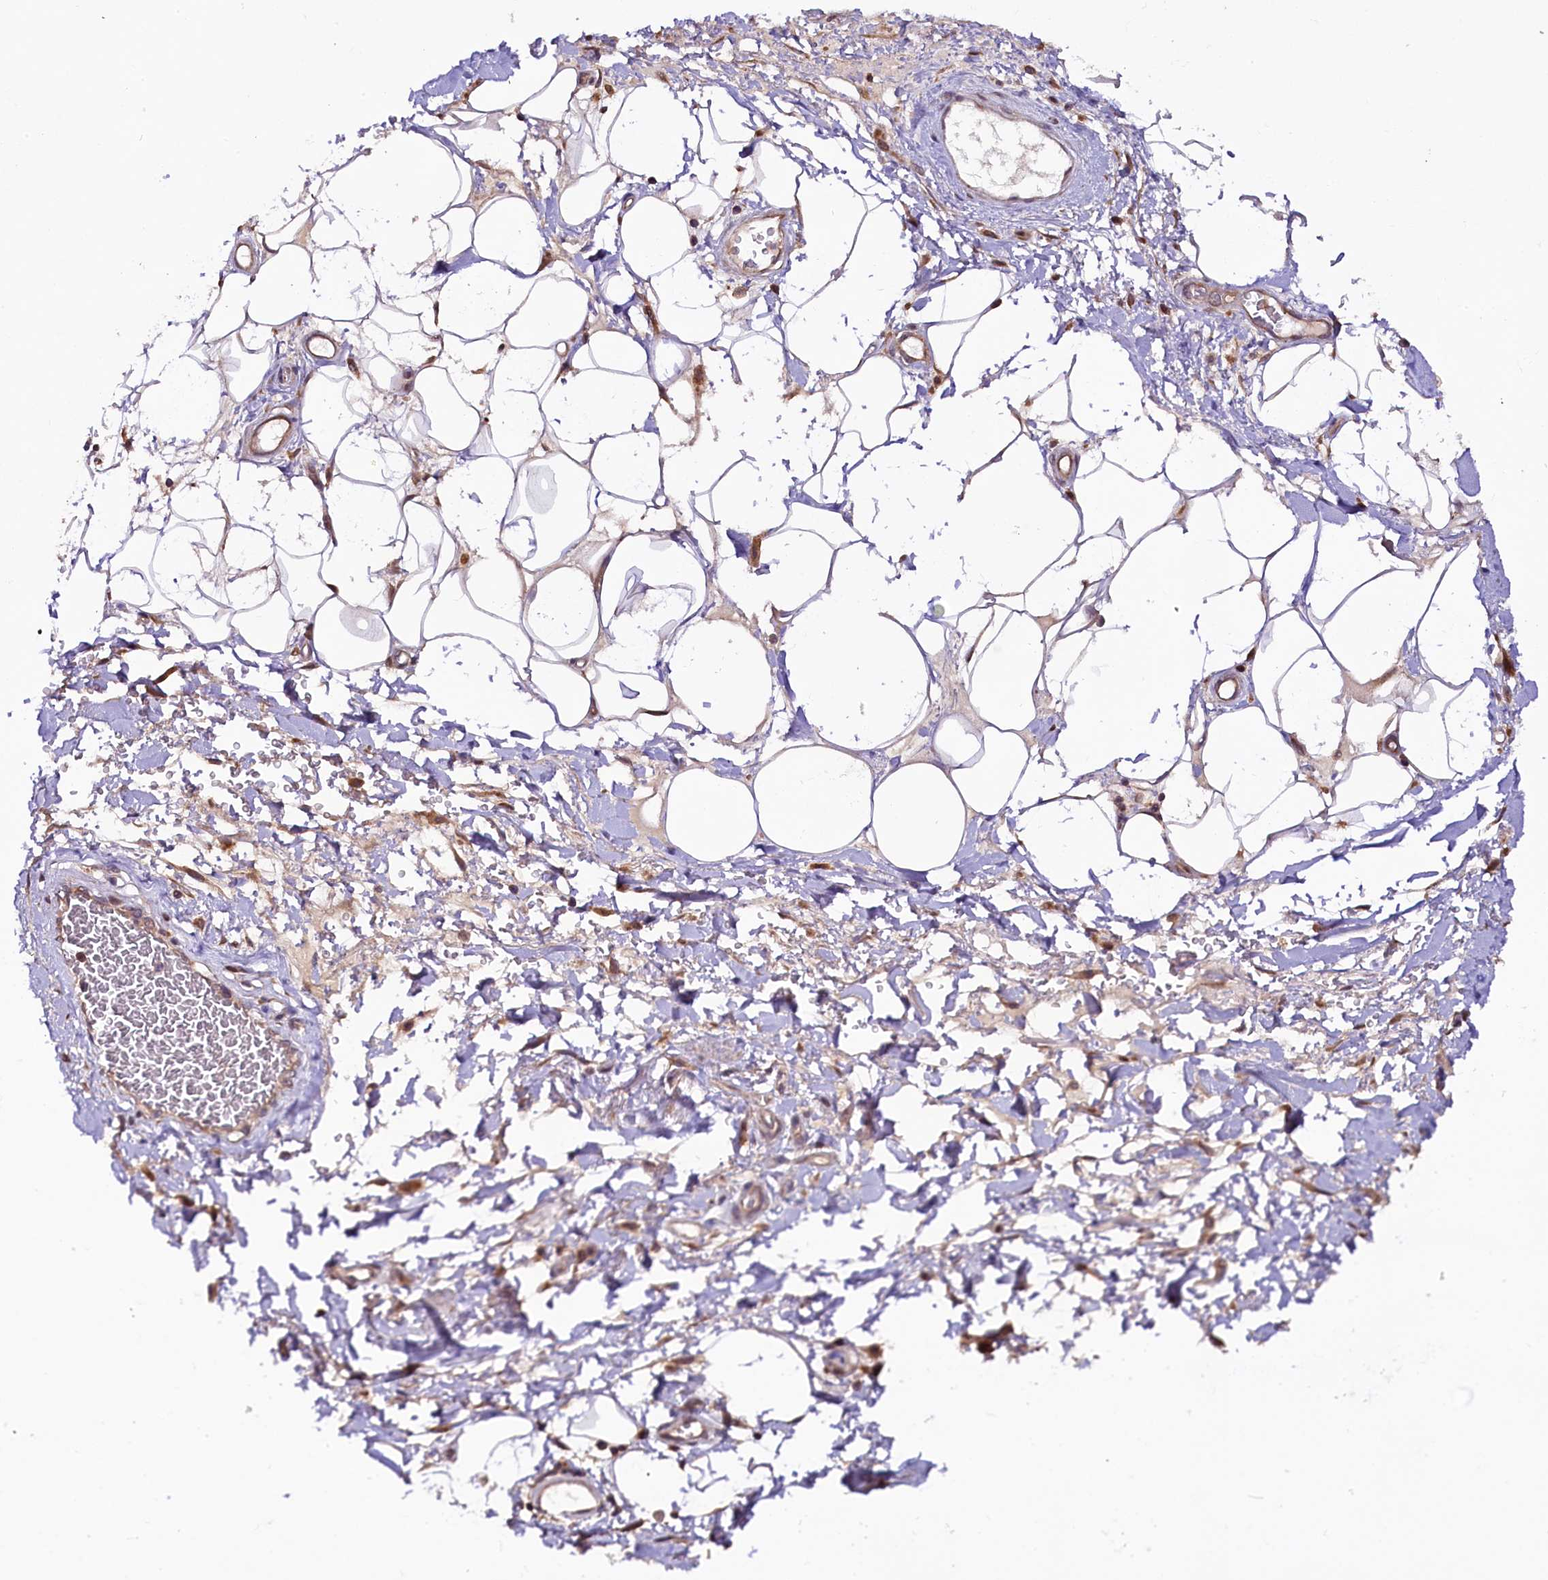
{"staining": {"intensity": "weak", "quantity": ">75%", "location": "cytoplasmic/membranous"}, "tissue": "adipose tissue", "cell_type": "Adipocytes", "image_type": "normal", "snomed": [{"axis": "morphology", "description": "Normal tissue, NOS"}, {"axis": "morphology", "description": "Adenocarcinoma, NOS"}, {"axis": "topography", "description": "Rectum"}, {"axis": "topography", "description": "Vagina"}, {"axis": "topography", "description": "Peripheral nerve tissue"}], "caption": "Approximately >75% of adipocytes in benign adipose tissue reveal weak cytoplasmic/membranous protein expression as visualized by brown immunohistochemical staining.", "gene": "DOHH", "patient": {"sex": "female", "age": 71}}